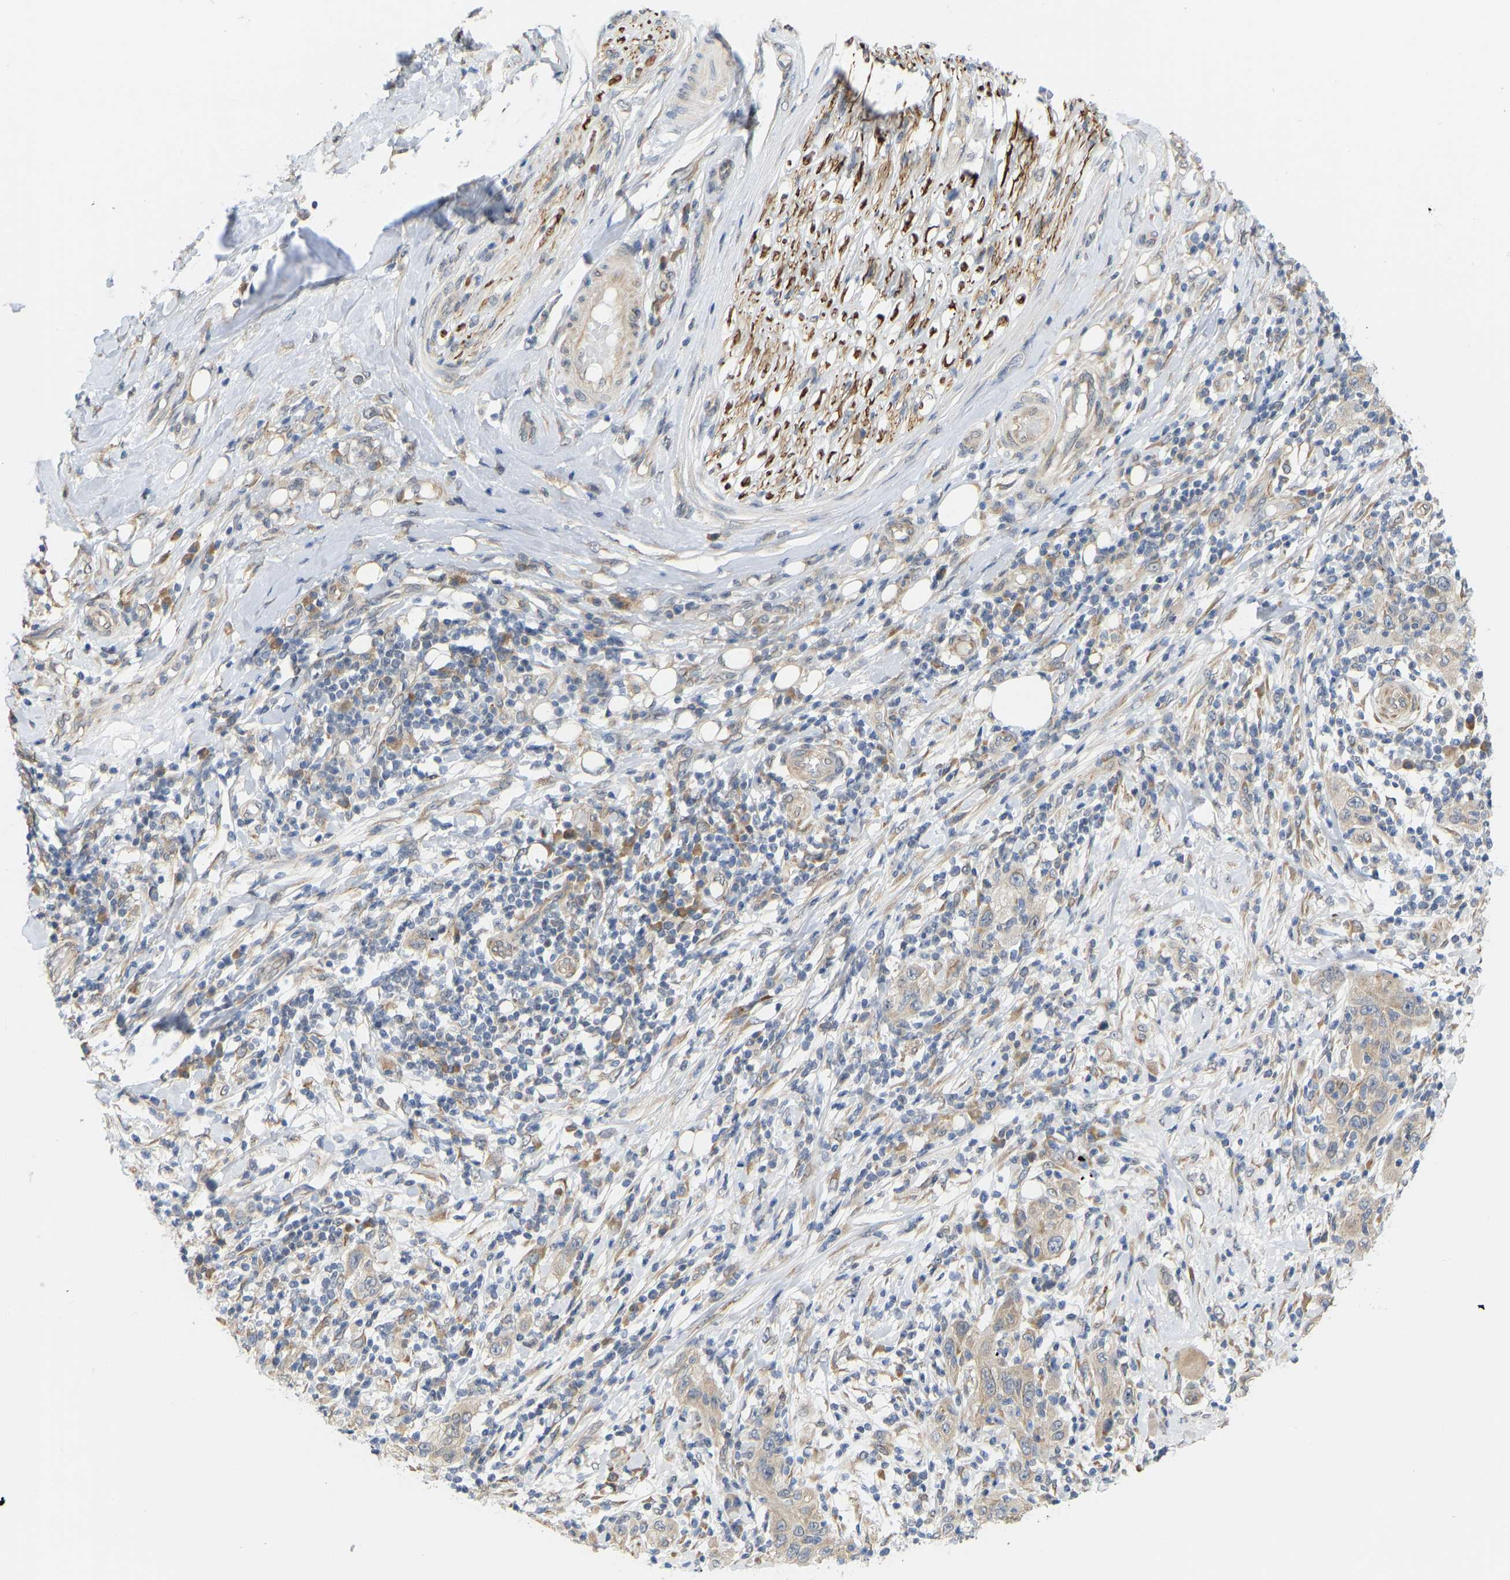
{"staining": {"intensity": "weak", "quantity": ">75%", "location": "cytoplasmic/membranous"}, "tissue": "skin cancer", "cell_type": "Tumor cells", "image_type": "cancer", "snomed": [{"axis": "morphology", "description": "Squamous cell carcinoma, NOS"}, {"axis": "topography", "description": "Skin"}], "caption": "Protein staining of skin squamous cell carcinoma tissue exhibits weak cytoplasmic/membranous expression in approximately >75% of tumor cells.", "gene": "BEND3", "patient": {"sex": "female", "age": 88}}